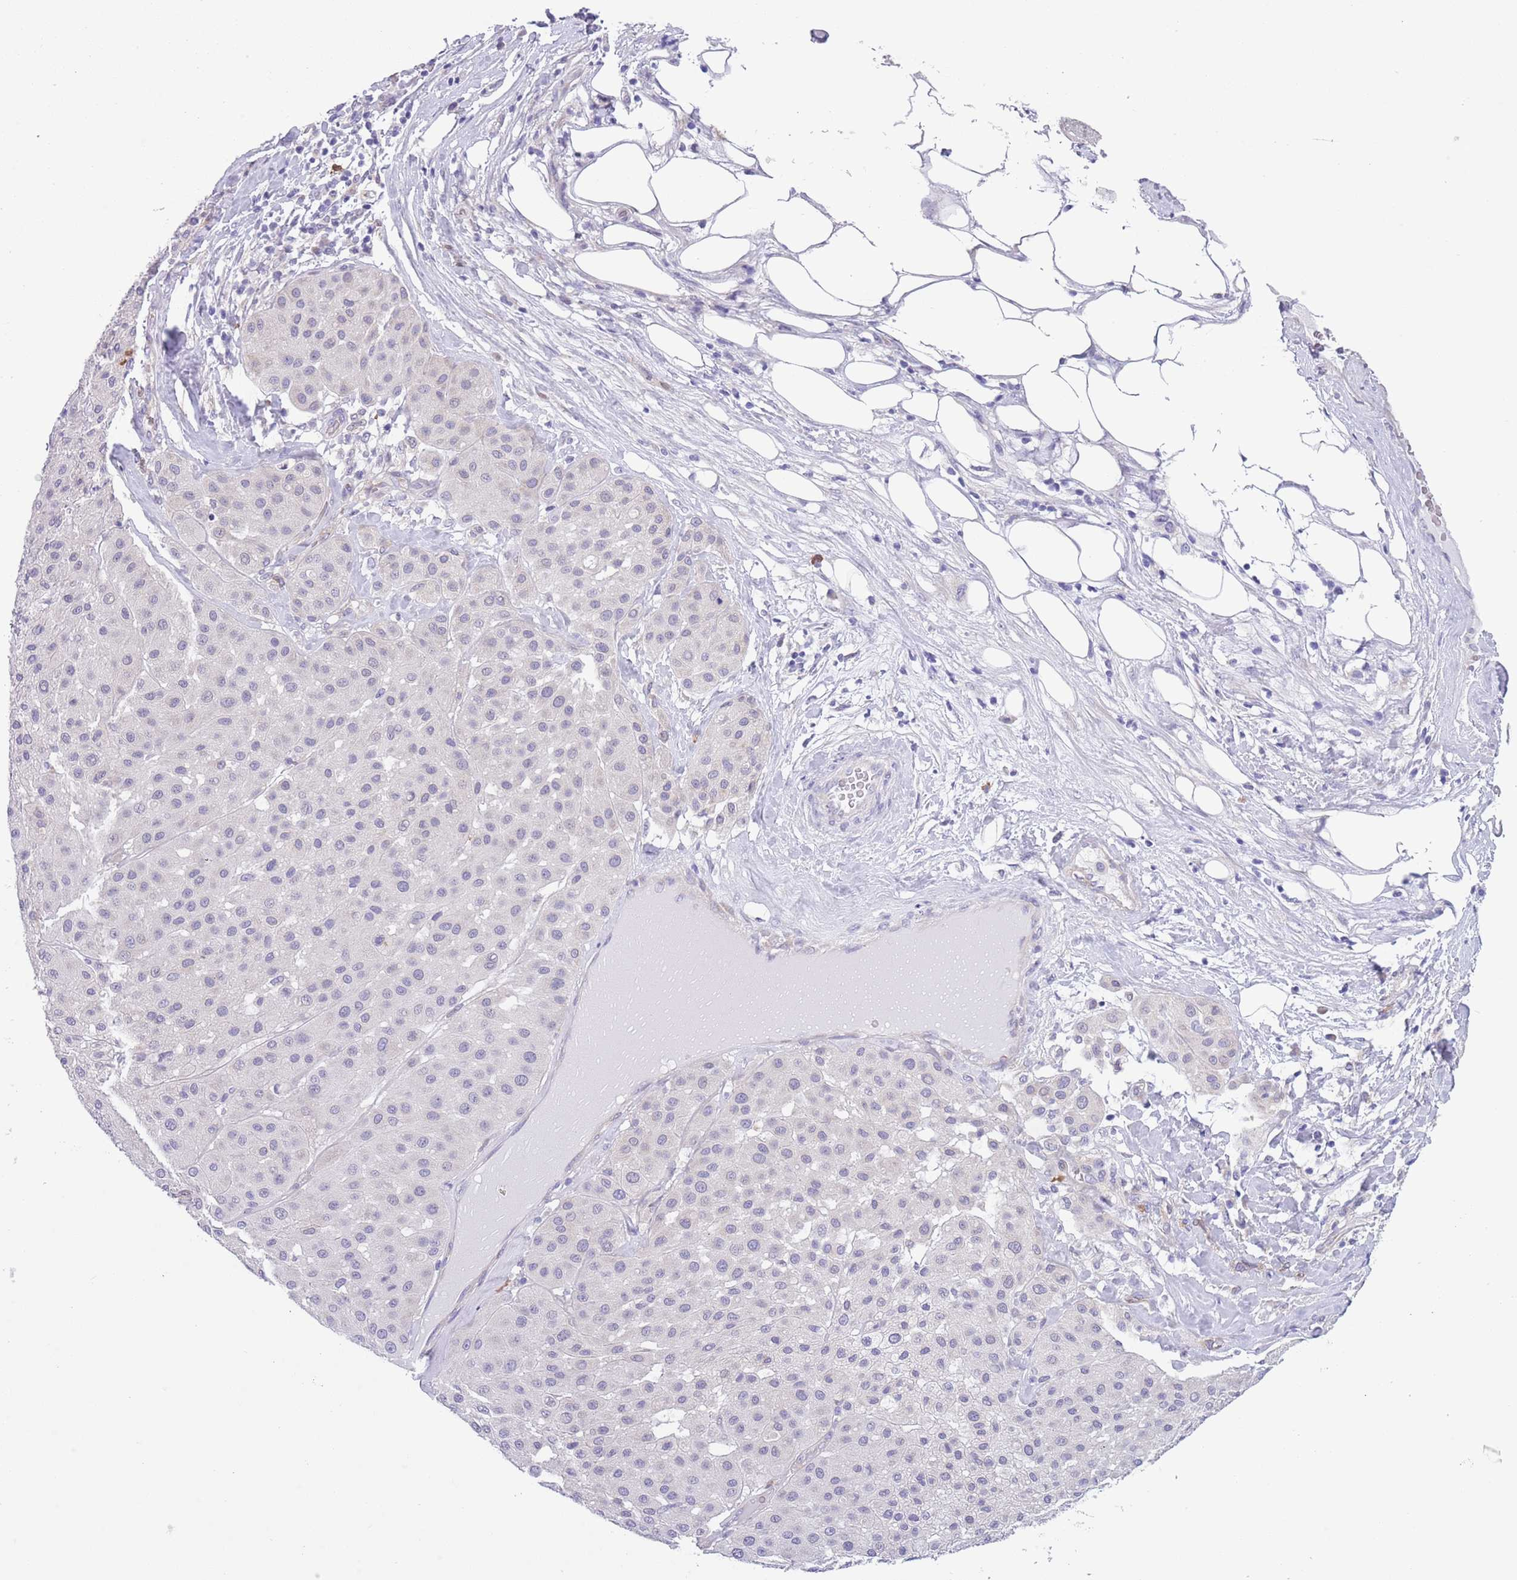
{"staining": {"intensity": "negative", "quantity": "none", "location": "none"}, "tissue": "melanoma", "cell_type": "Tumor cells", "image_type": "cancer", "snomed": [{"axis": "morphology", "description": "Malignant melanoma, Metastatic site"}, {"axis": "topography", "description": "Smooth muscle"}], "caption": "Malignant melanoma (metastatic site) stained for a protein using immunohistochemistry reveals no positivity tumor cells.", "gene": "ZFP2", "patient": {"sex": "male", "age": 41}}